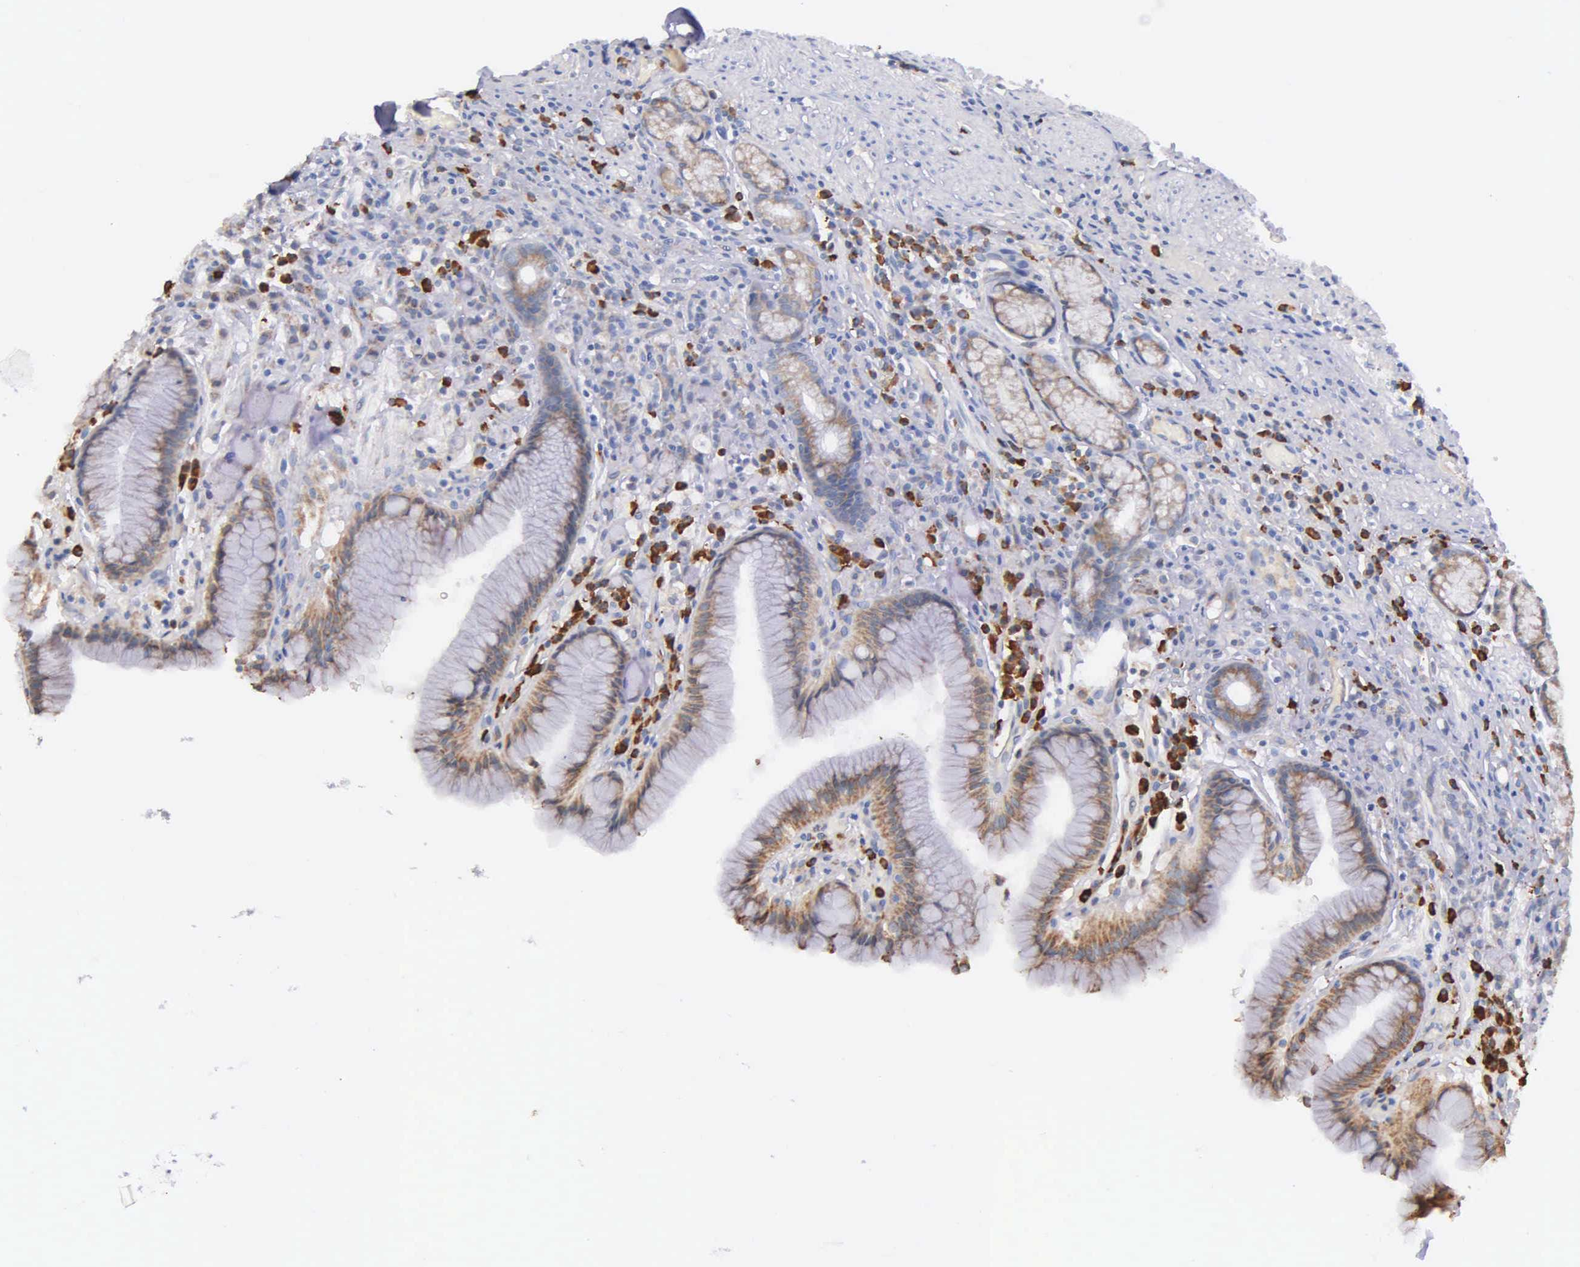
{"staining": {"intensity": "weak", "quantity": "25%-75%", "location": "cytoplasmic/membranous"}, "tissue": "stomach", "cell_type": "Glandular cells", "image_type": "normal", "snomed": [{"axis": "morphology", "description": "Normal tissue, NOS"}, {"axis": "topography", "description": "Stomach, lower"}], "caption": "Unremarkable stomach was stained to show a protein in brown. There is low levels of weak cytoplasmic/membranous expression in about 25%-75% of glandular cells. Using DAB (brown) and hematoxylin (blue) stains, captured at high magnification using brightfield microscopy.", "gene": "ZC3H12B", "patient": {"sex": "male", "age": 56}}